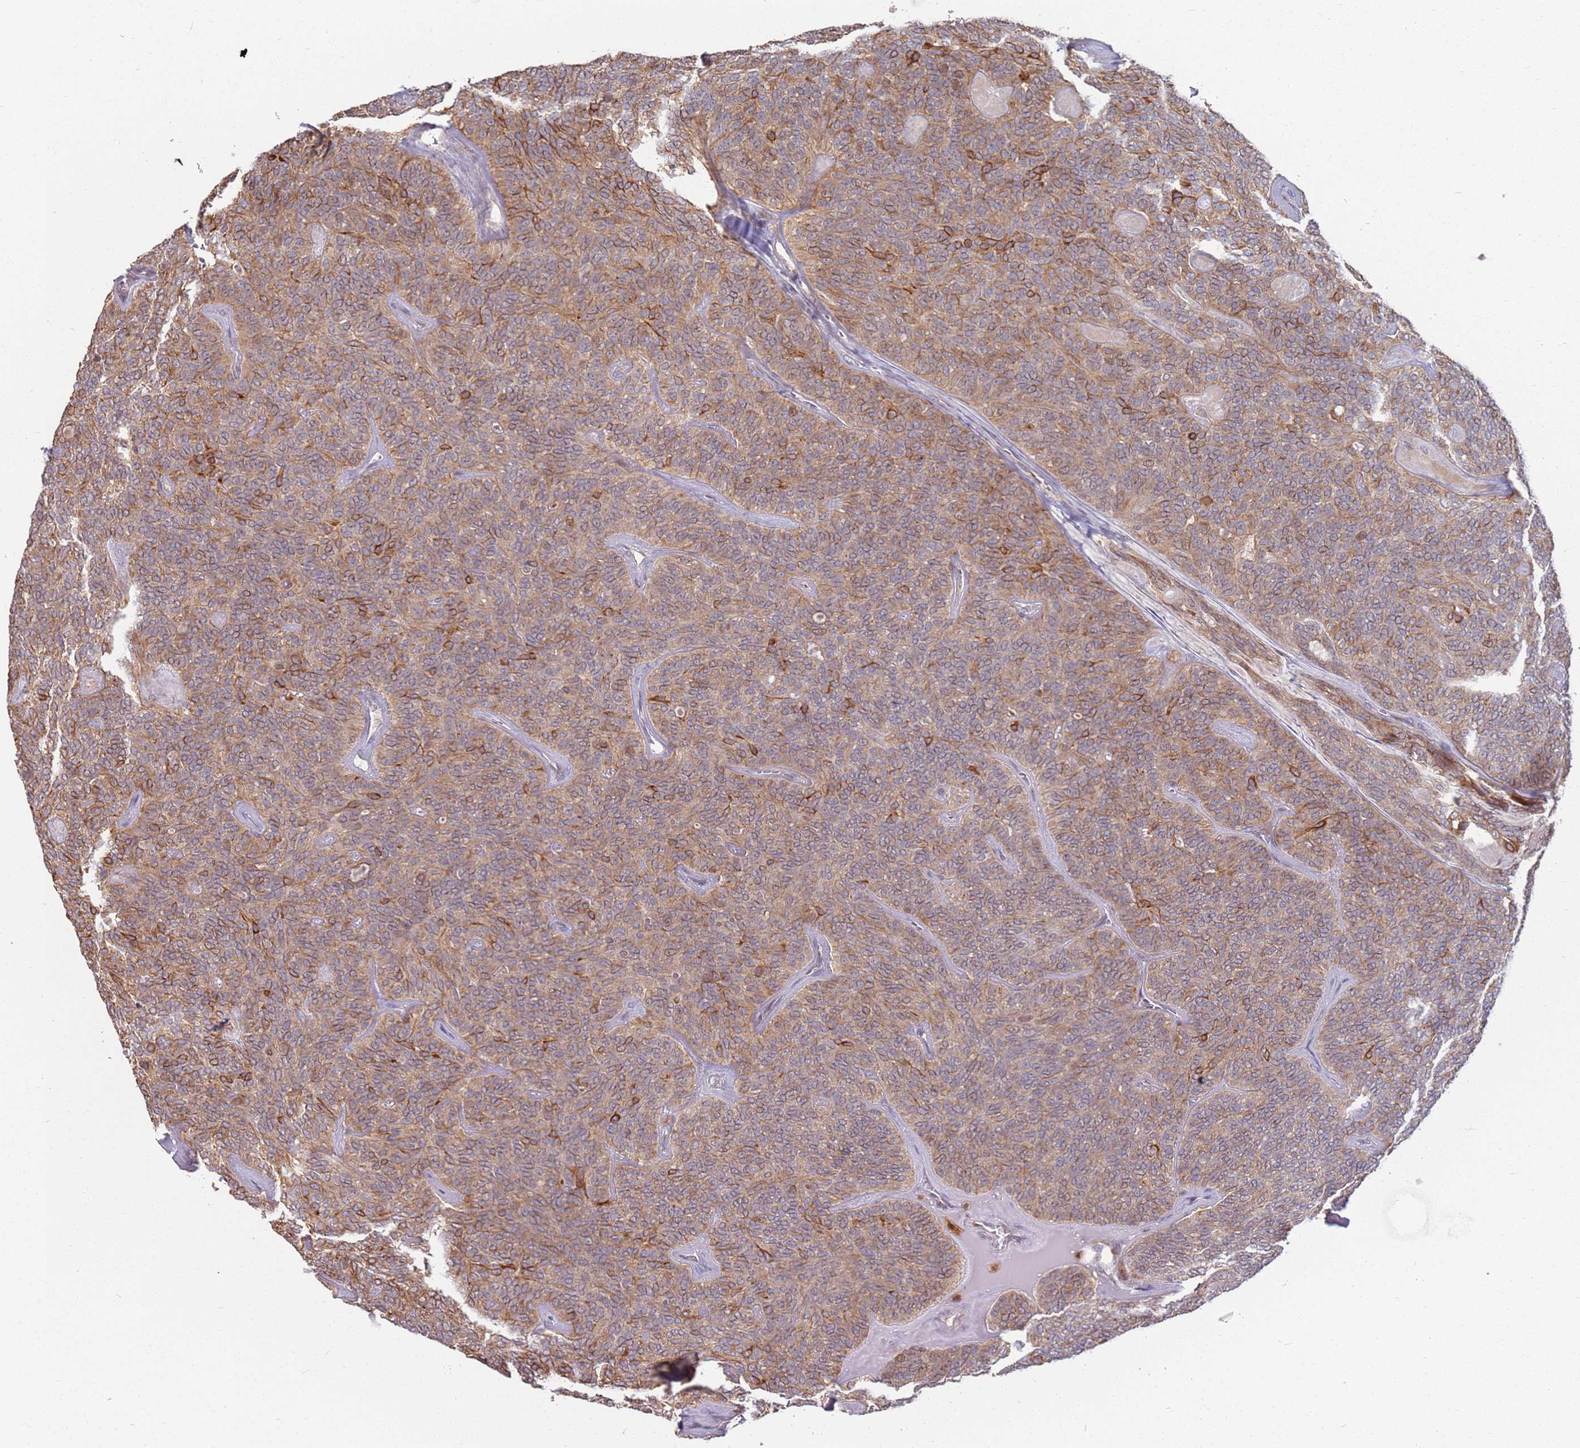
{"staining": {"intensity": "moderate", "quantity": ">75%", "location": "cytoplasmic/membranous"}, "tissue": "head and neck cancer", "cell_type": "Tumor cells", "image_type": "cancer", "snomed": [{"axis": "morphology", "description": "Adenocarcinoma, NOS"}, {"axis": "topography", "description": "Head-Neck"}], "caption": "Head and neck cancer stained for a protein (brown) demonstrates moderate cytoplasmic/membranous positive staining in approximately >75% of tumor cells.", "gene": "MPEG1", "patient": {"sex": "male", "age": 66}}